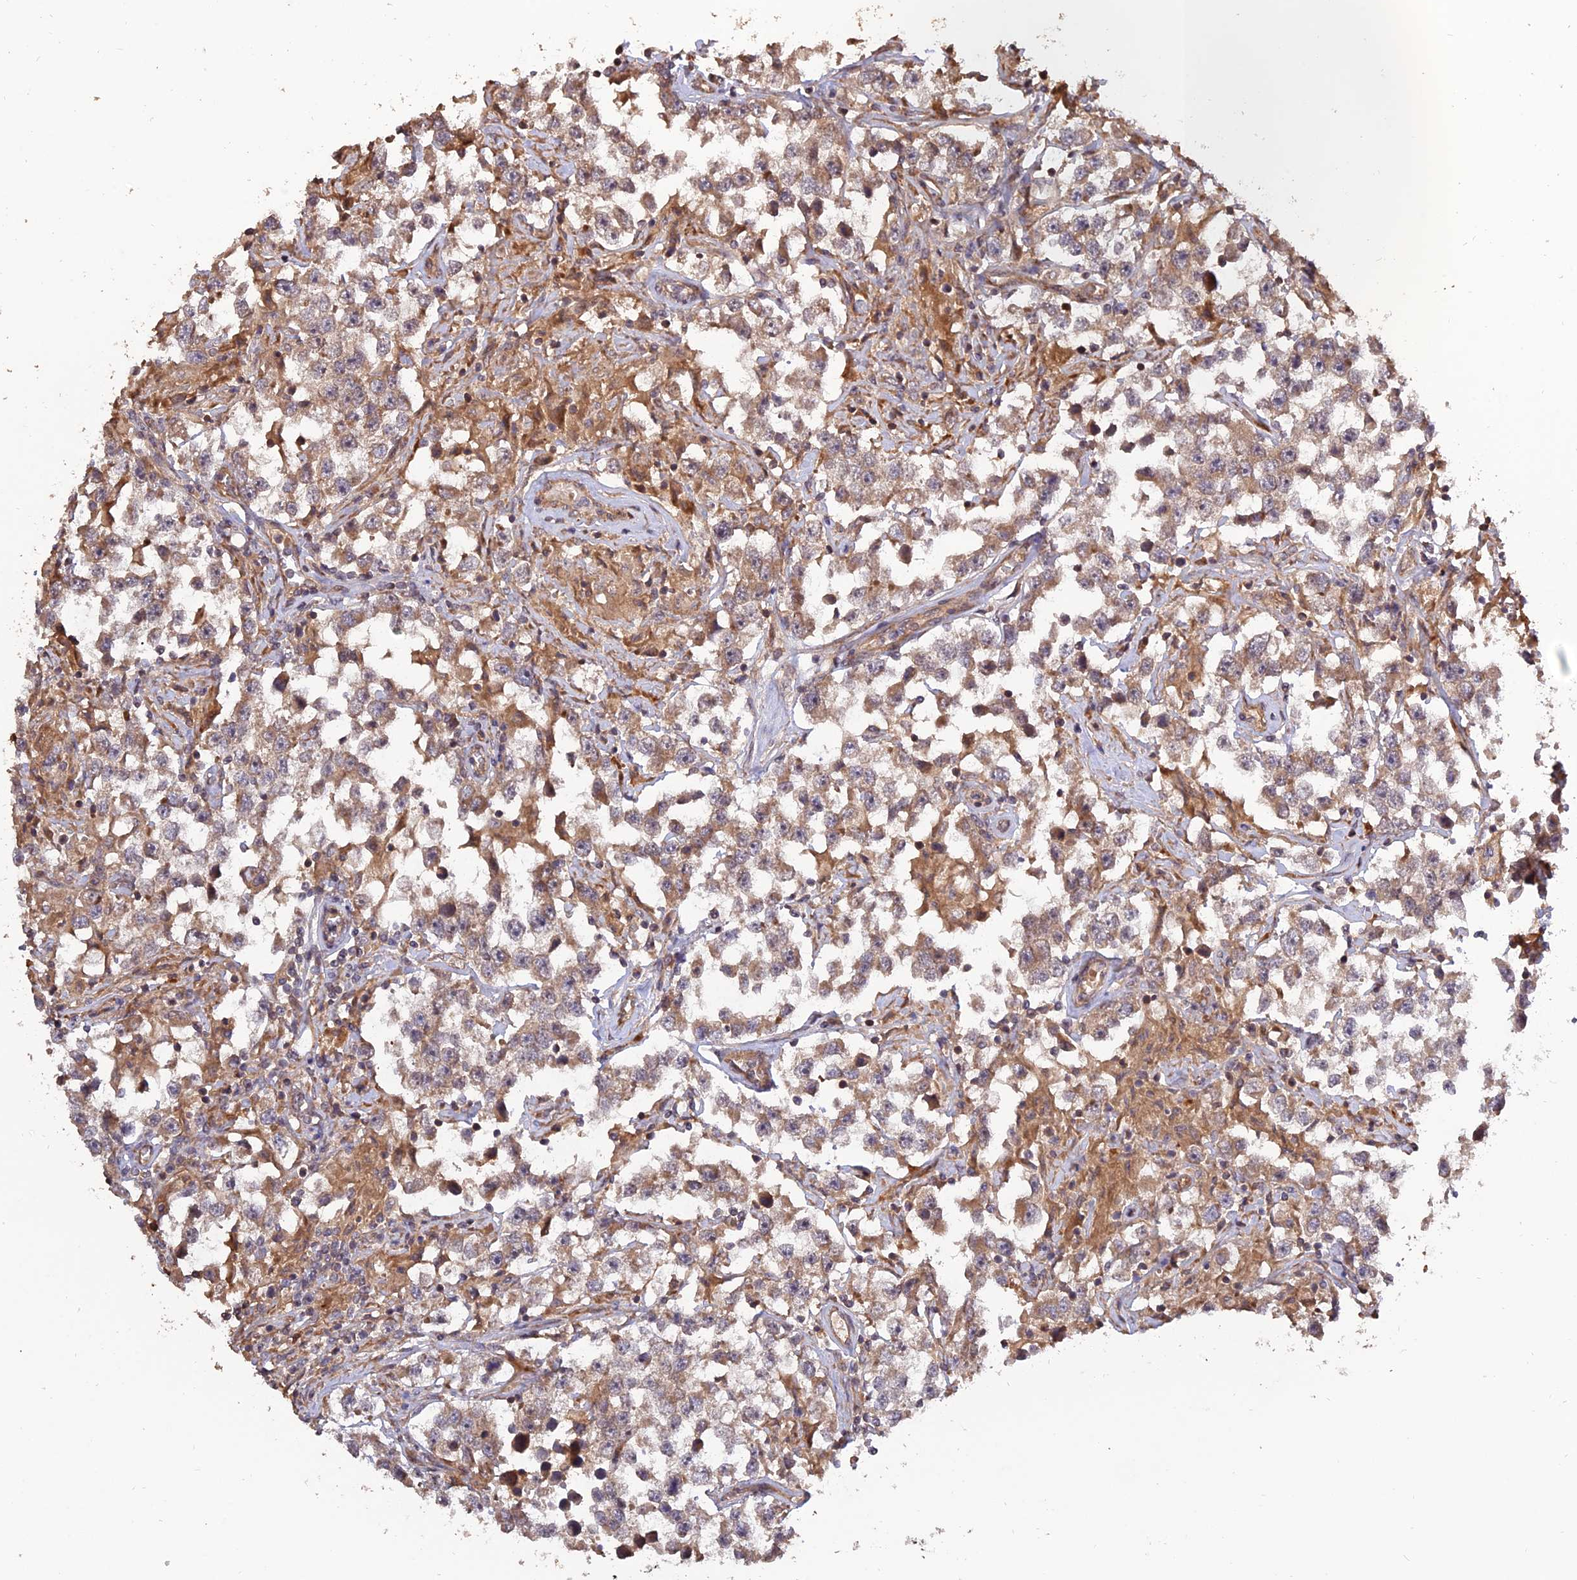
{"staining": {"intensity": "weak", "quantity": ">75%", "location": "cytoplasmic/membranous"}, "tissue": "testis cancer", "cell_type": "Tumor cells", "image_type": "cancer", "snomed": [{"axis": "morphology", "description": "Seminoma, NOS"}, {"axis": "topography", "description": "Testis"}], "caption": "Protein expression analysis of human testis seminoma reveals weak cytoplasmic/membranous positivity in about >75% of tumor cells.", "gene": "CREBL2", "patient": {"sex": "male", "age": 46}}